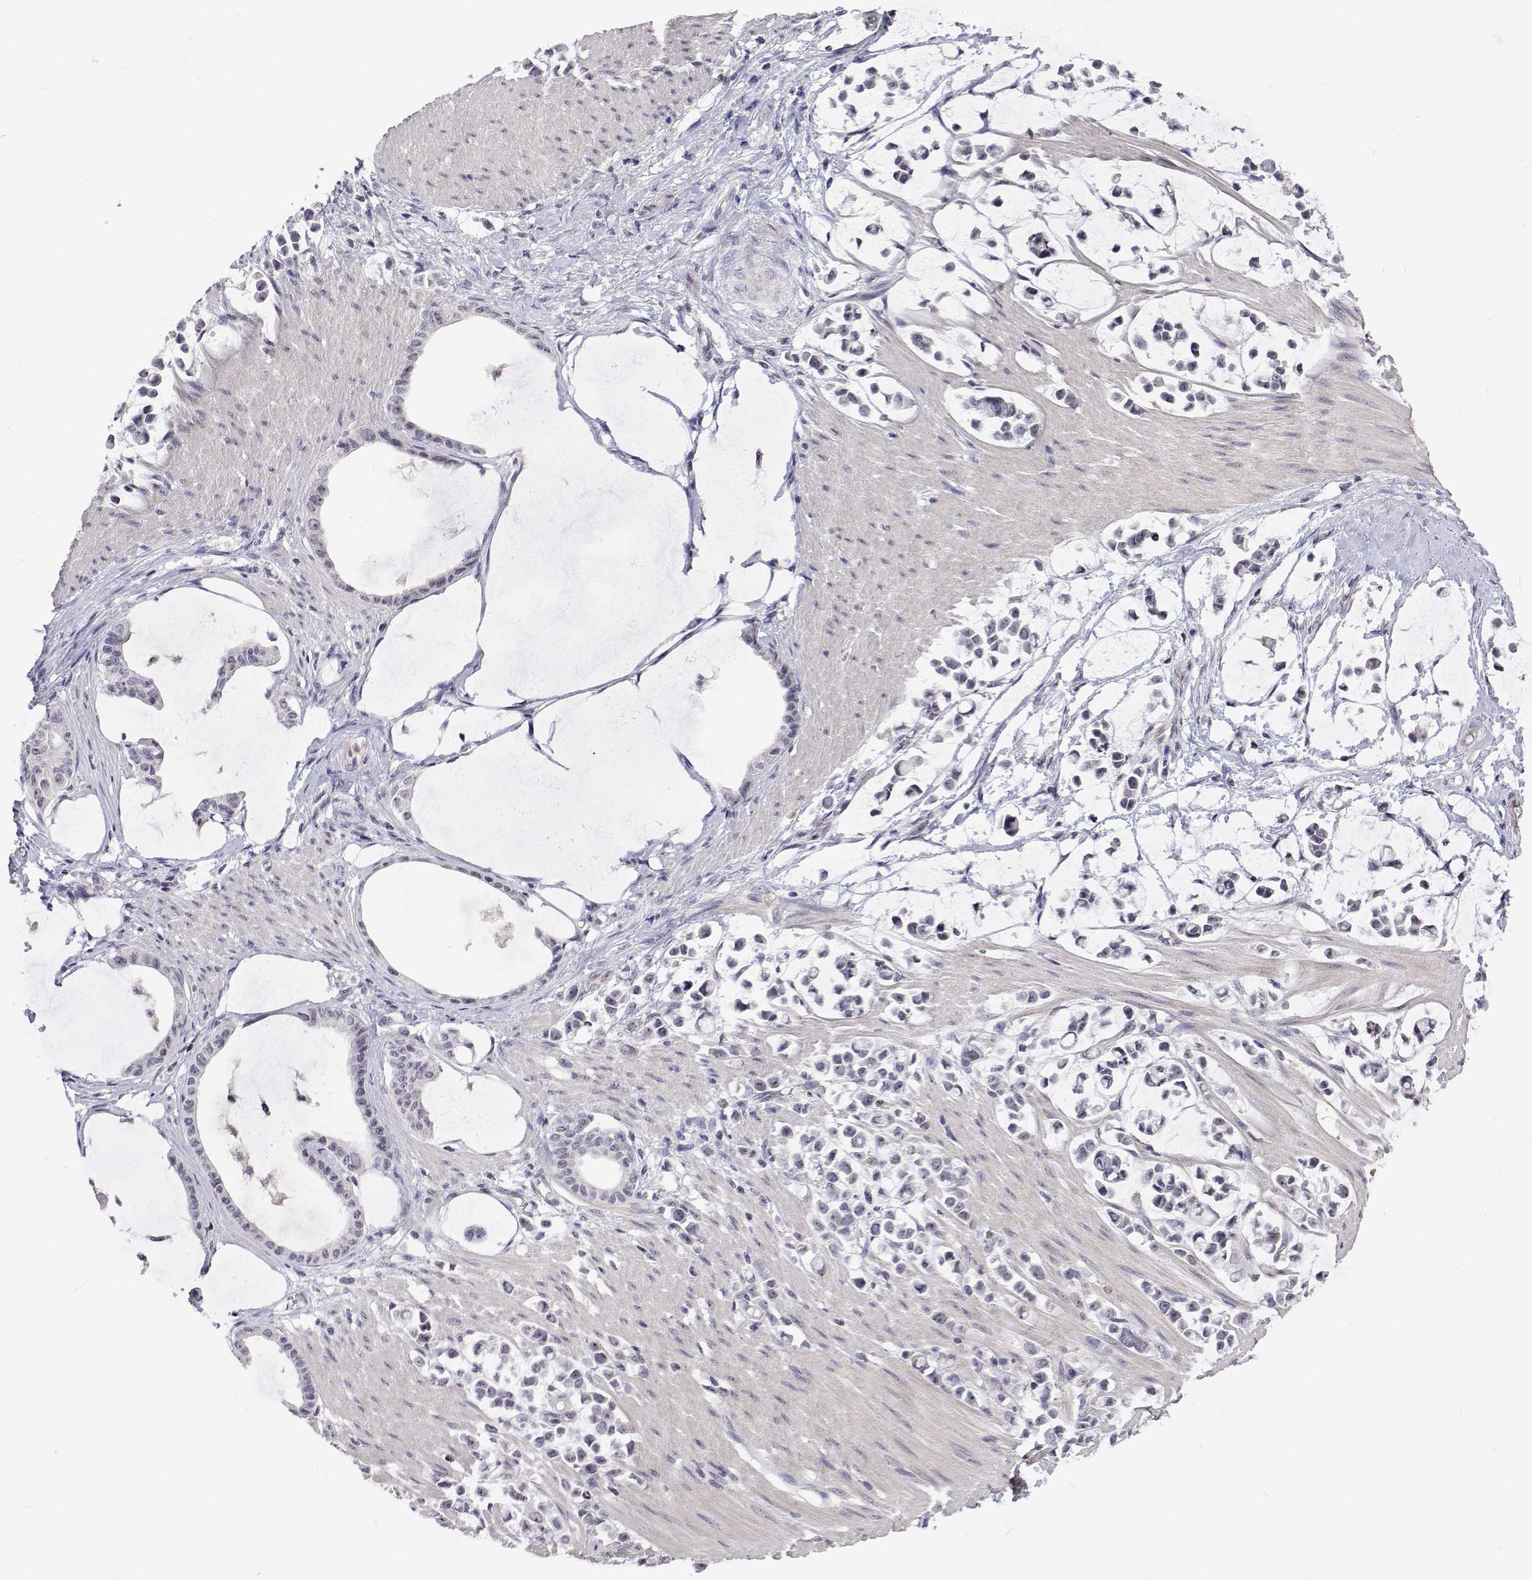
{"staining": {"intensity": "negative", "quantity": "none", "location": "none"}, "tissue": "stomach cancer", "cell_type": "Tumor cells", "image_type": "cancer", "snomed": [{"axis": "morphology", "description": "Adenocarcinoma, NOS"}, {"axis": "topography", "description": "Stomach"}], "caption": "Stomach adenocarcinoma was stained to show a protein in brown. There is no significant positivity in tumor cells.", "gene": "NHP2", "patient": {"sex": "male", "age": 82}}